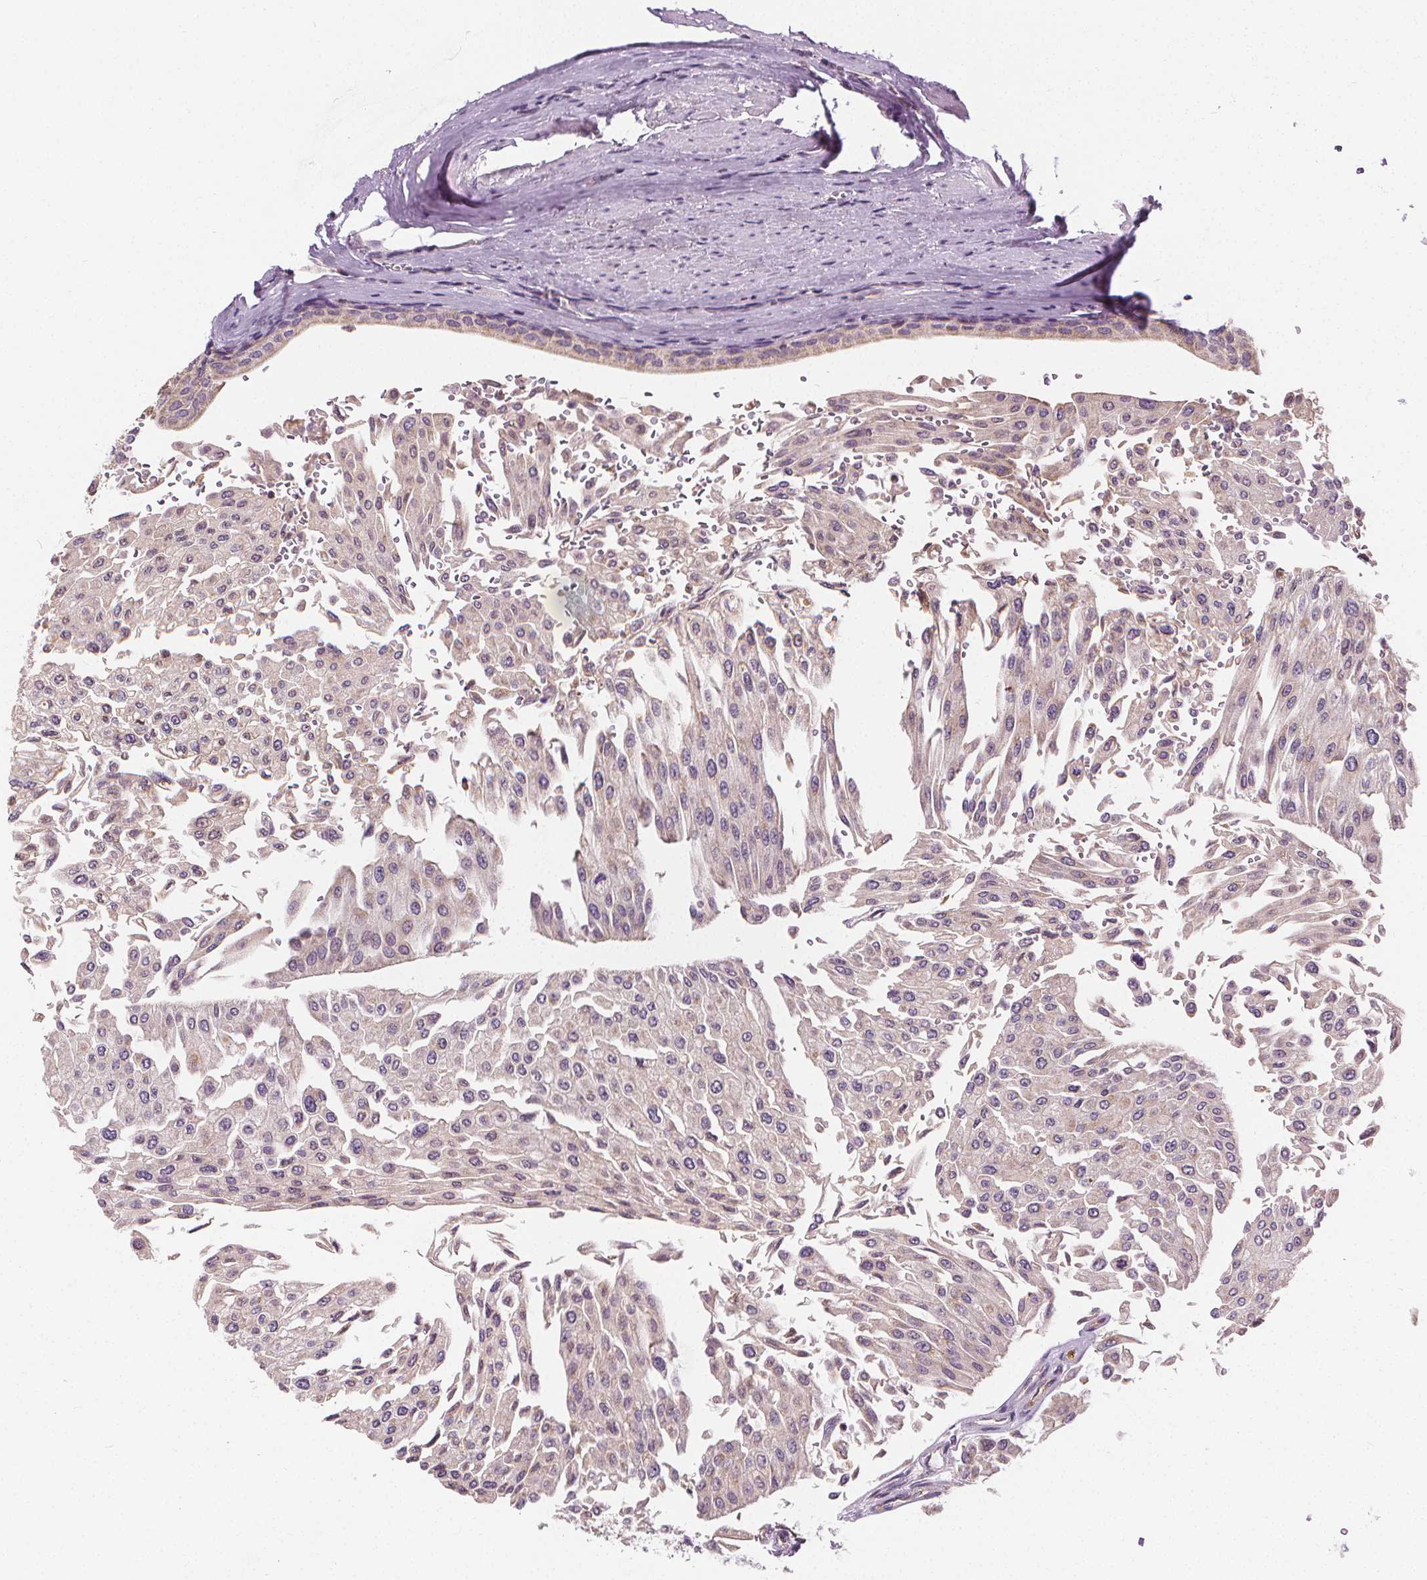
{"staining": {"intensity": "weak", "quantity": "25%-75%", "location": "cytoplasmic/membranous"}, "tissue": "urothelial cancer", "cell_type": "Tumor cells", "image_type": "cancer", "snomed": [{"axis": "morphology", "description": "Urothelial carcinoma, NOS"}, {"axis": "topography", "description": "Urinary bladder"}], "caption": "Tumor cells exhibit low levels of weak cytoplasmic/membranous positivity in about 25%-75% of cells in human transitional cell carcinoma.", "gene": "RAB20", "patient": {"sex": "male", "age": 67}}